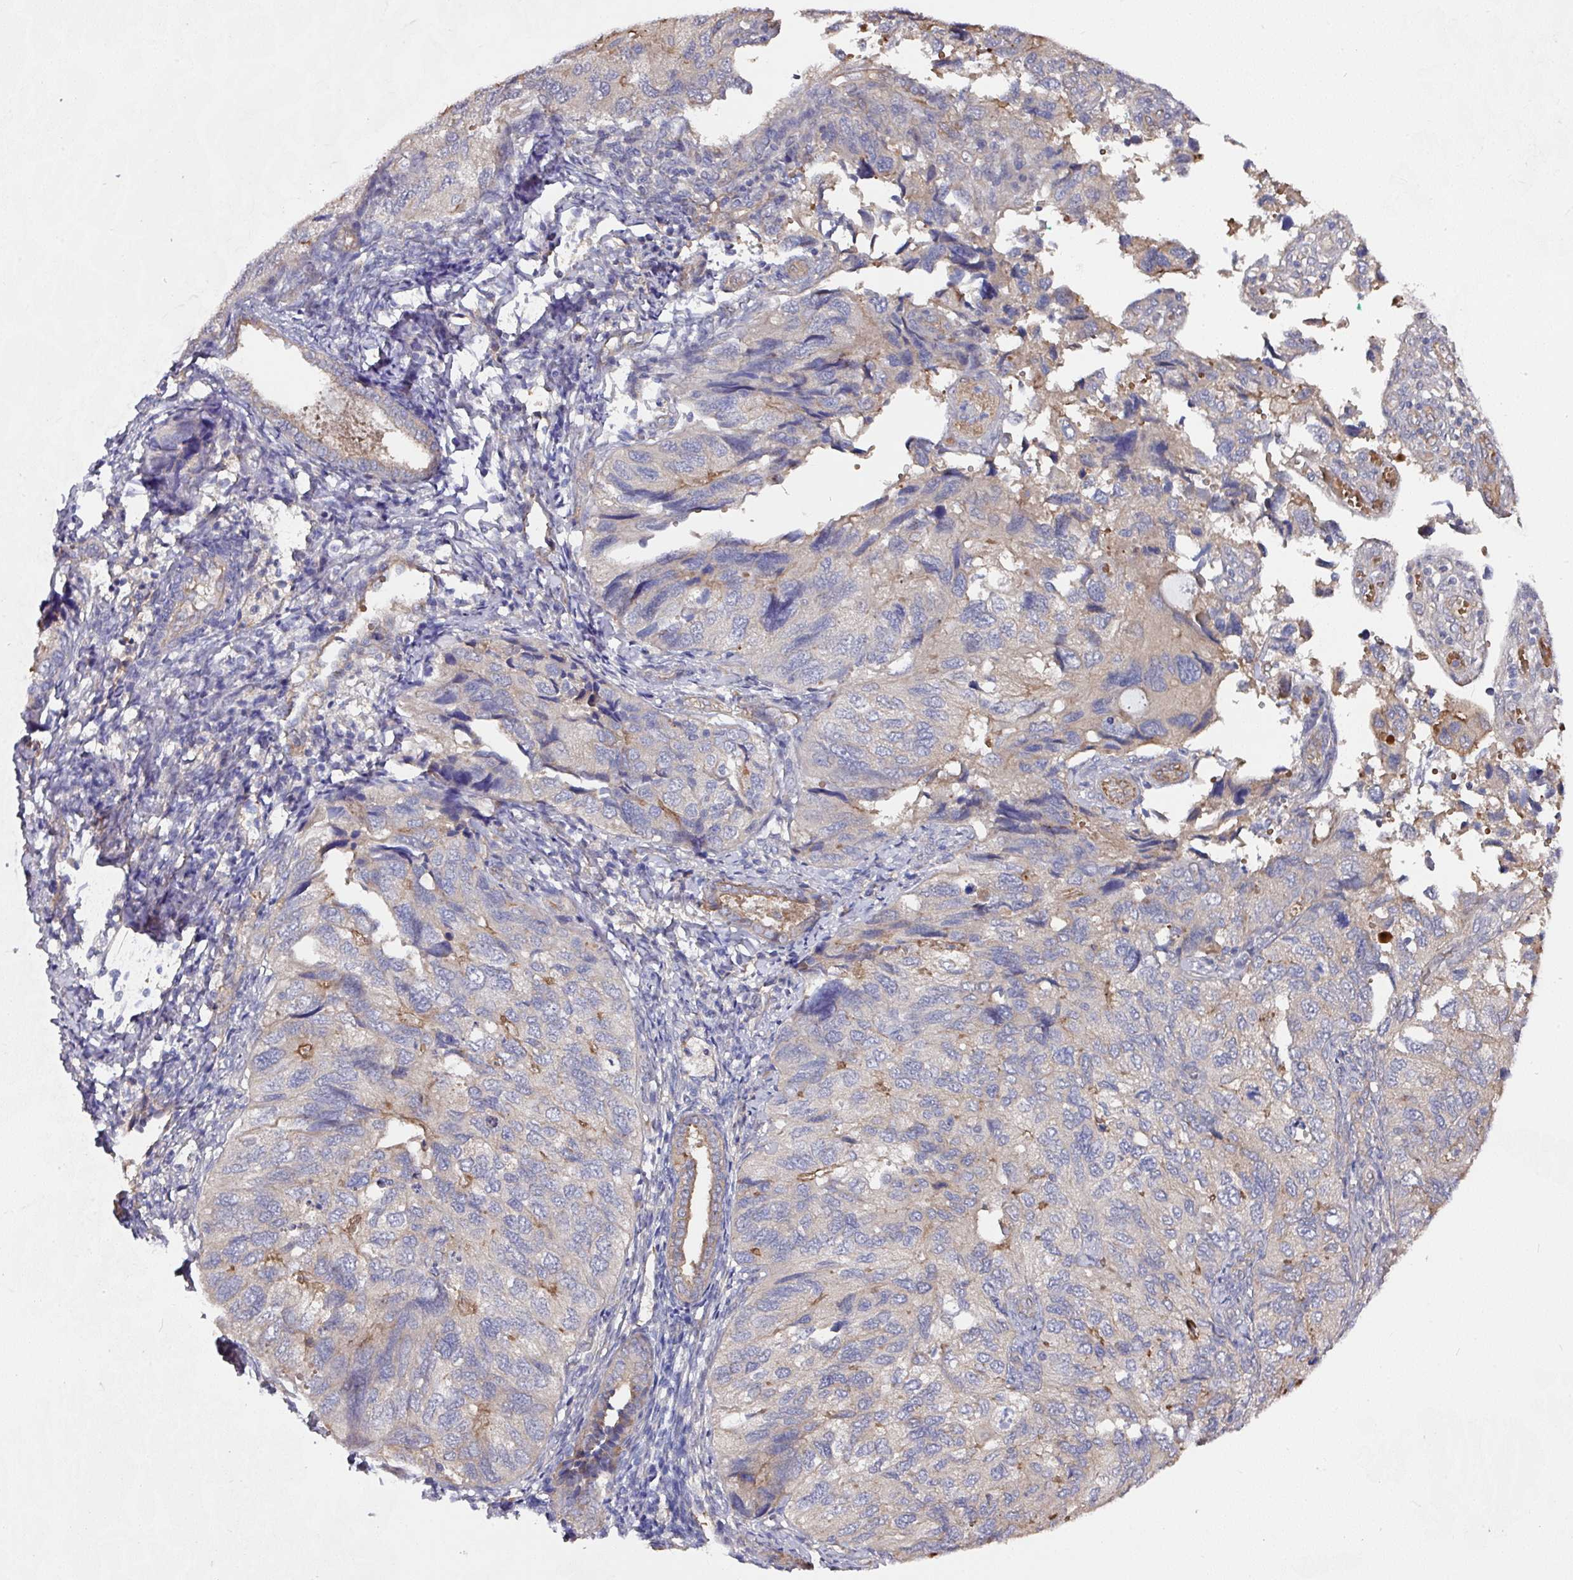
{"staining": {"intensity": "weak", "quantity": "<25%", "location": "cytoplasmic/membranous"}, "tissue": "endometrial cancer", "cell_type": "Tumor cells", "image_type": "cancer", "snomed": [{"axis": "morphology", "description": "Carcinoma, NOS"}, {"axis": "topography", "description": "Uterus"}], "caption": "The photomicrograph exhibits no staining of tumor cells in endometrial carcinoma.", "gene": "PRR5", "patient": {"sex": "female", "age": 76}}